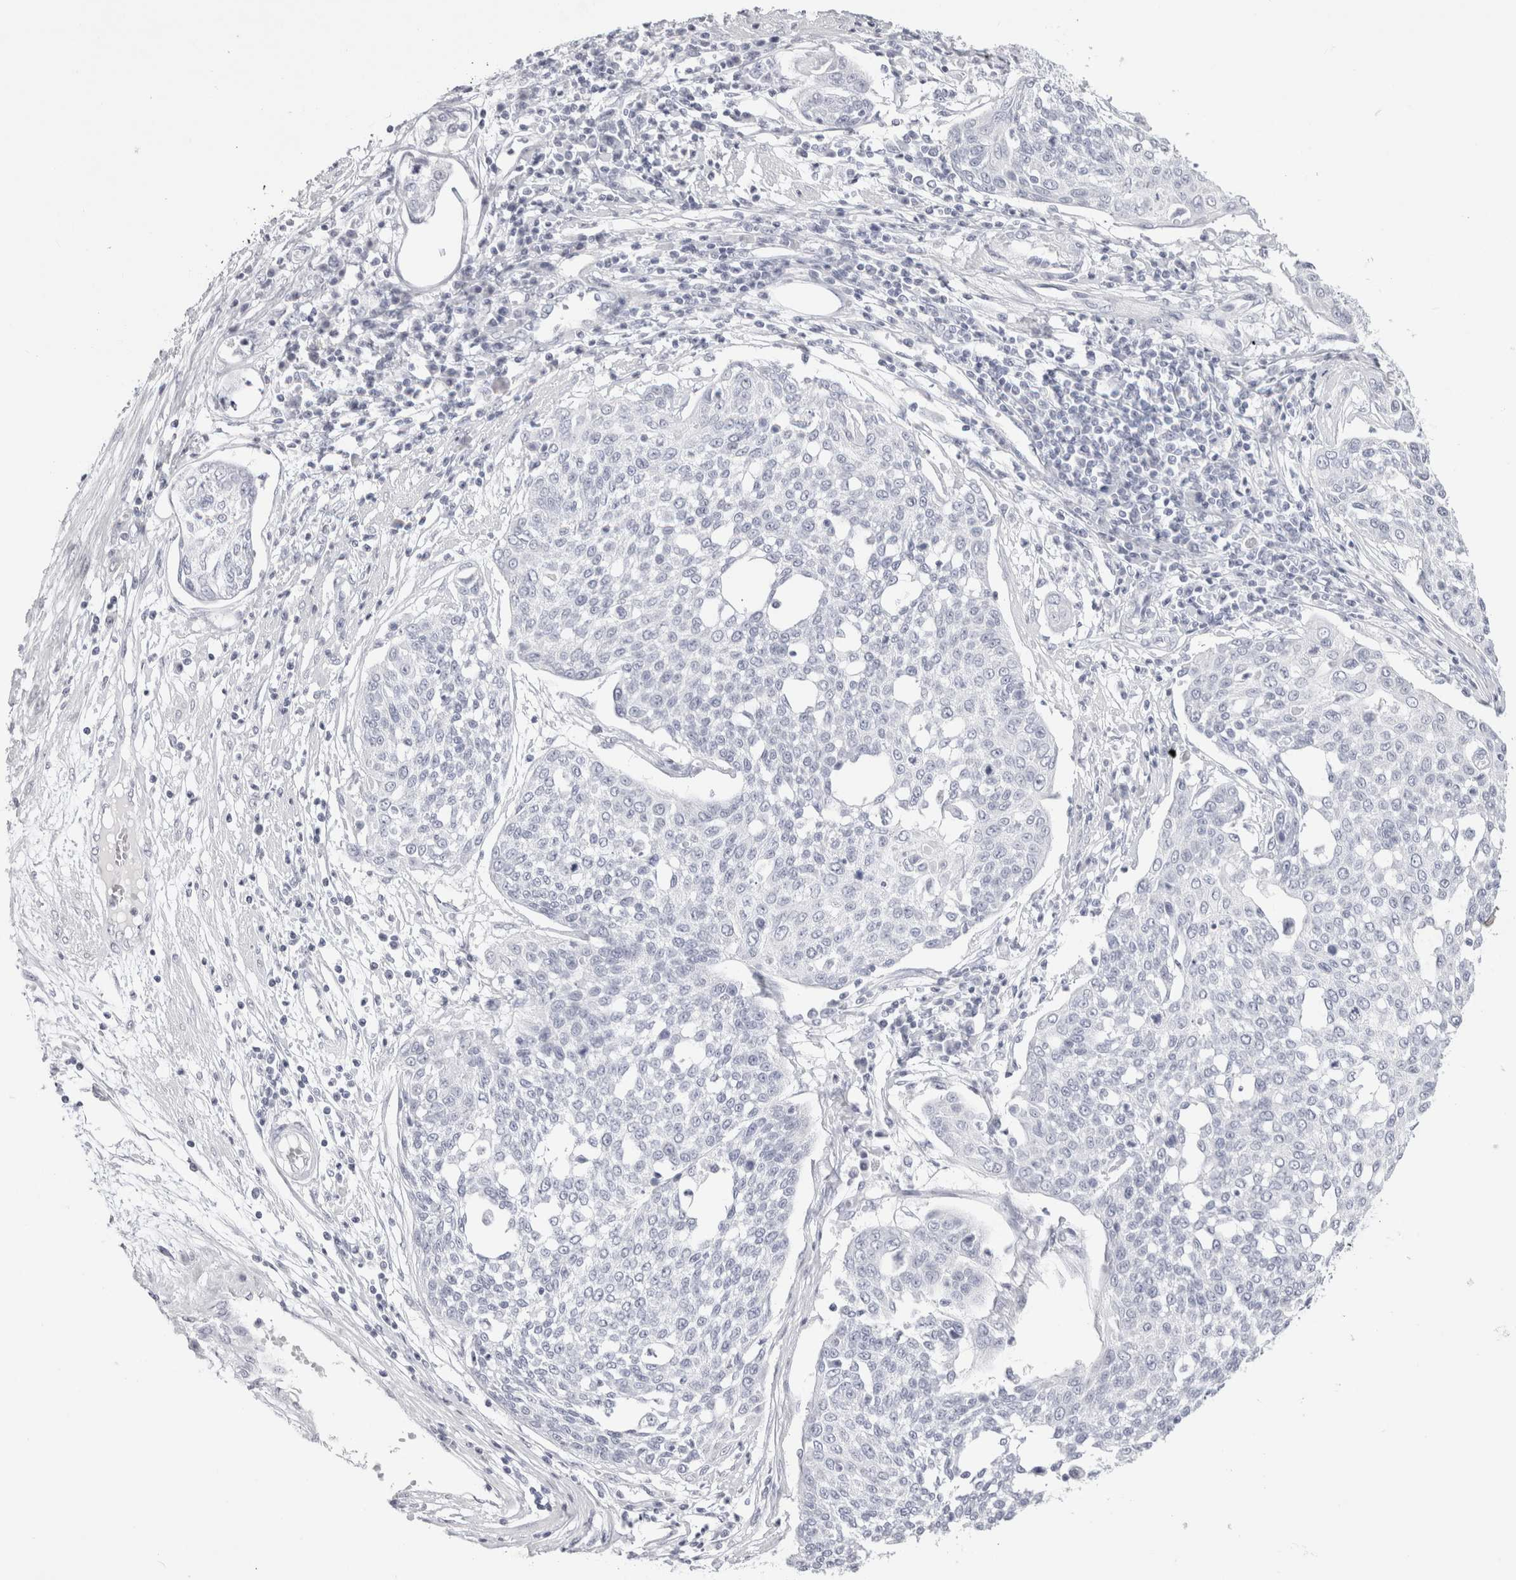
{"staining": {"intensity": "negative", "quantity": "none", "location": "none"}, "tissue": "cervical cancer", "cell_type": "Tumor cells", "image_type": "cancer", "snomed": [{"axis": "morphology", "description": "Squamous cell carcinoma, NOS"}, {"axis": "topography", "description": "Cervix"}], "caption": "High power microscopy micrograph of an immunohistochemistry (IHC) micrograph of squamous cell carcinoma (cervical), revealing no significant positivity in tumor cells.", "gene": "GARIN1A", "patient": {"sex": "female", "age": 34}}